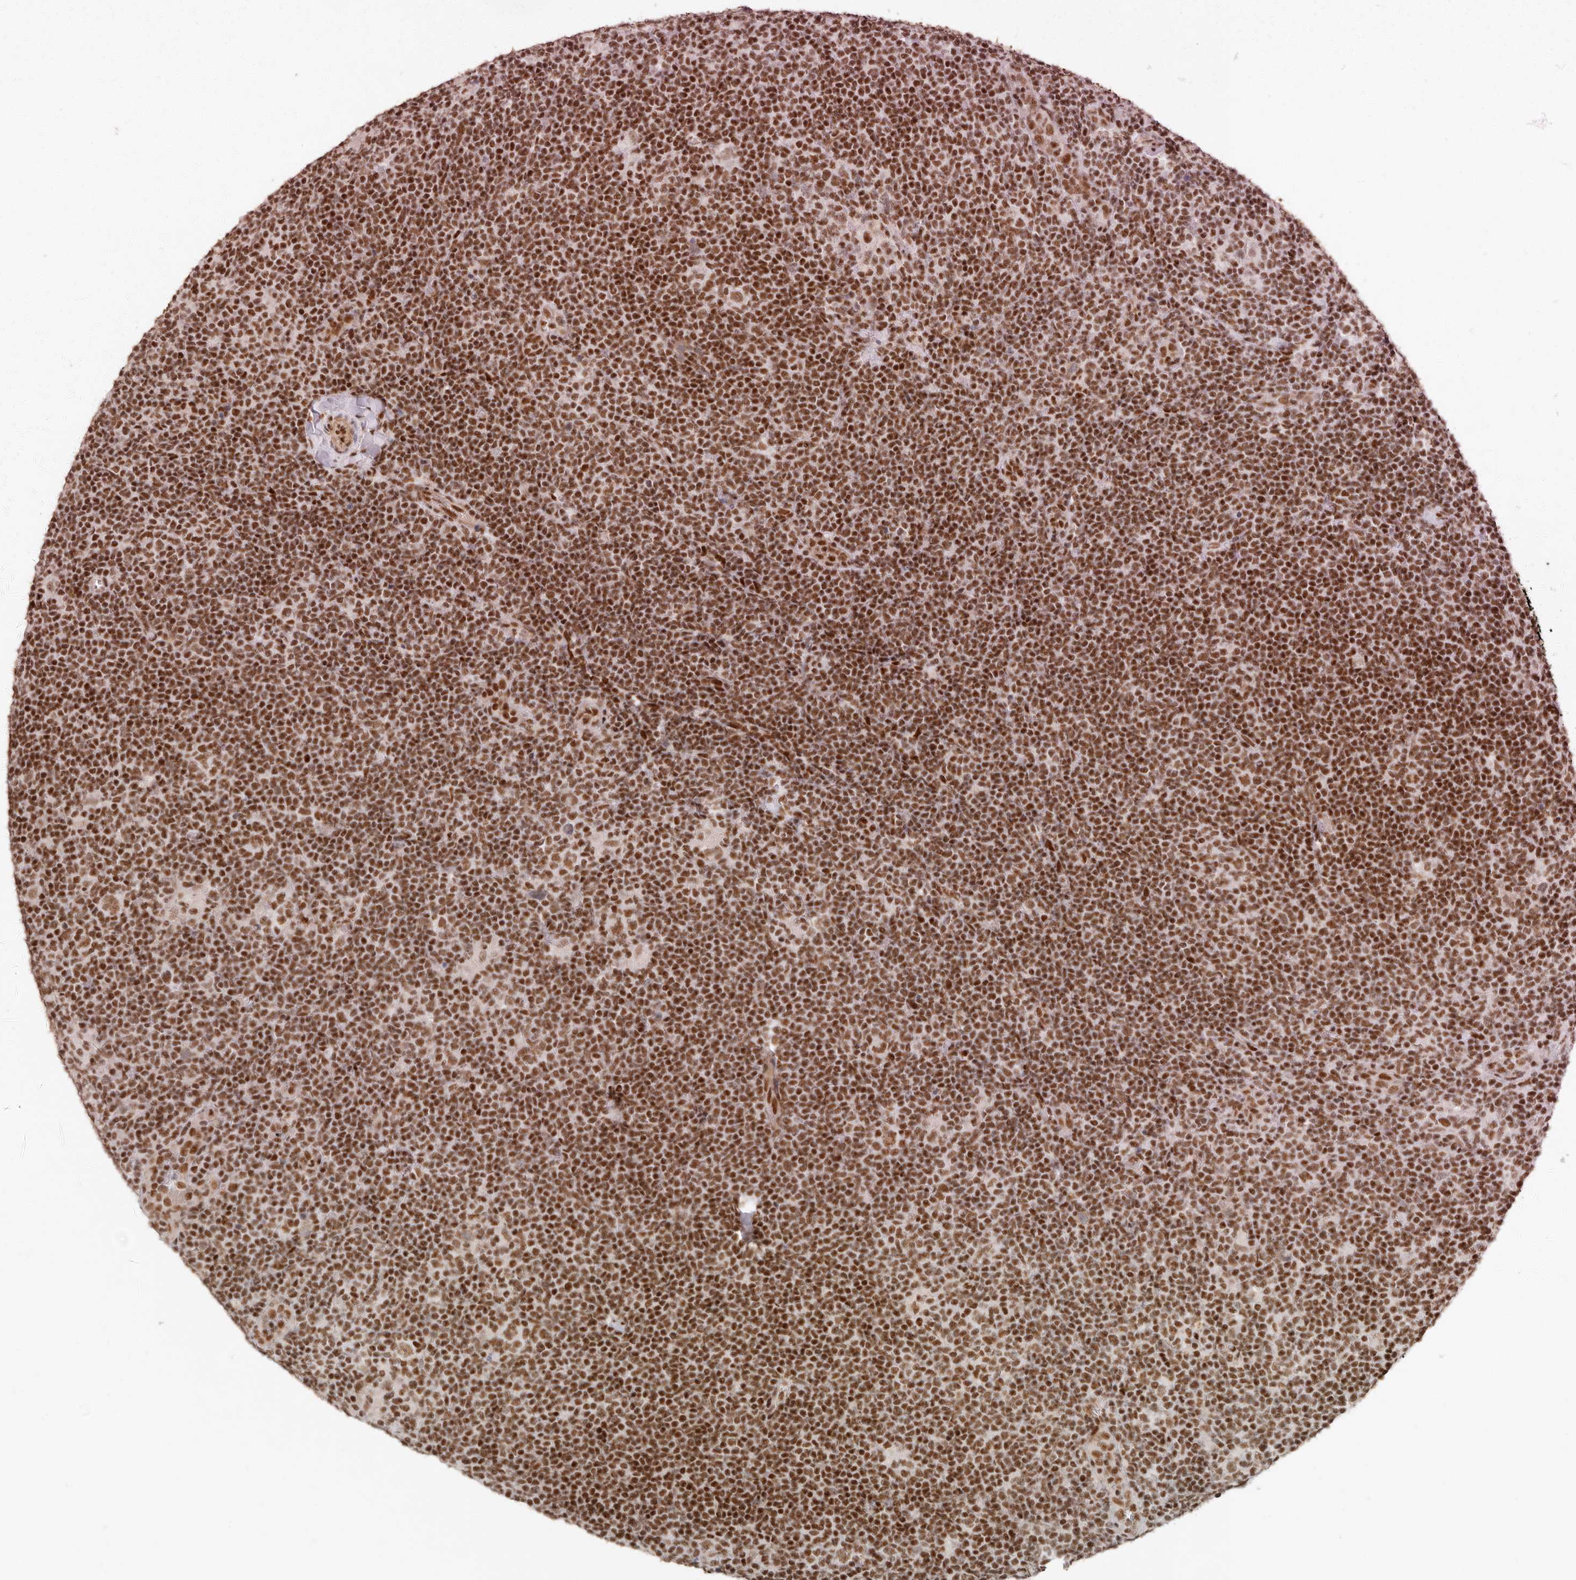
{"staining": {"intensity": "moderate", "quantity": ">75%", "location": "nuclear"}, "tissue": "lymphoma", "cell_type": "Tumor cells", "image_type": "cancer", "snomed": [{"axis": "morphology", "description": "Hodgkin's disease, NOS"}, {"axis": "topography", "description": "Lymph node"}], "caption": "IHC of lymphoma displays medium levels of moderate nuclear positivity in approximately >75% of tumor cells.", "gene": "GABPA", "patient": {"sex": "female", "age": 57}}